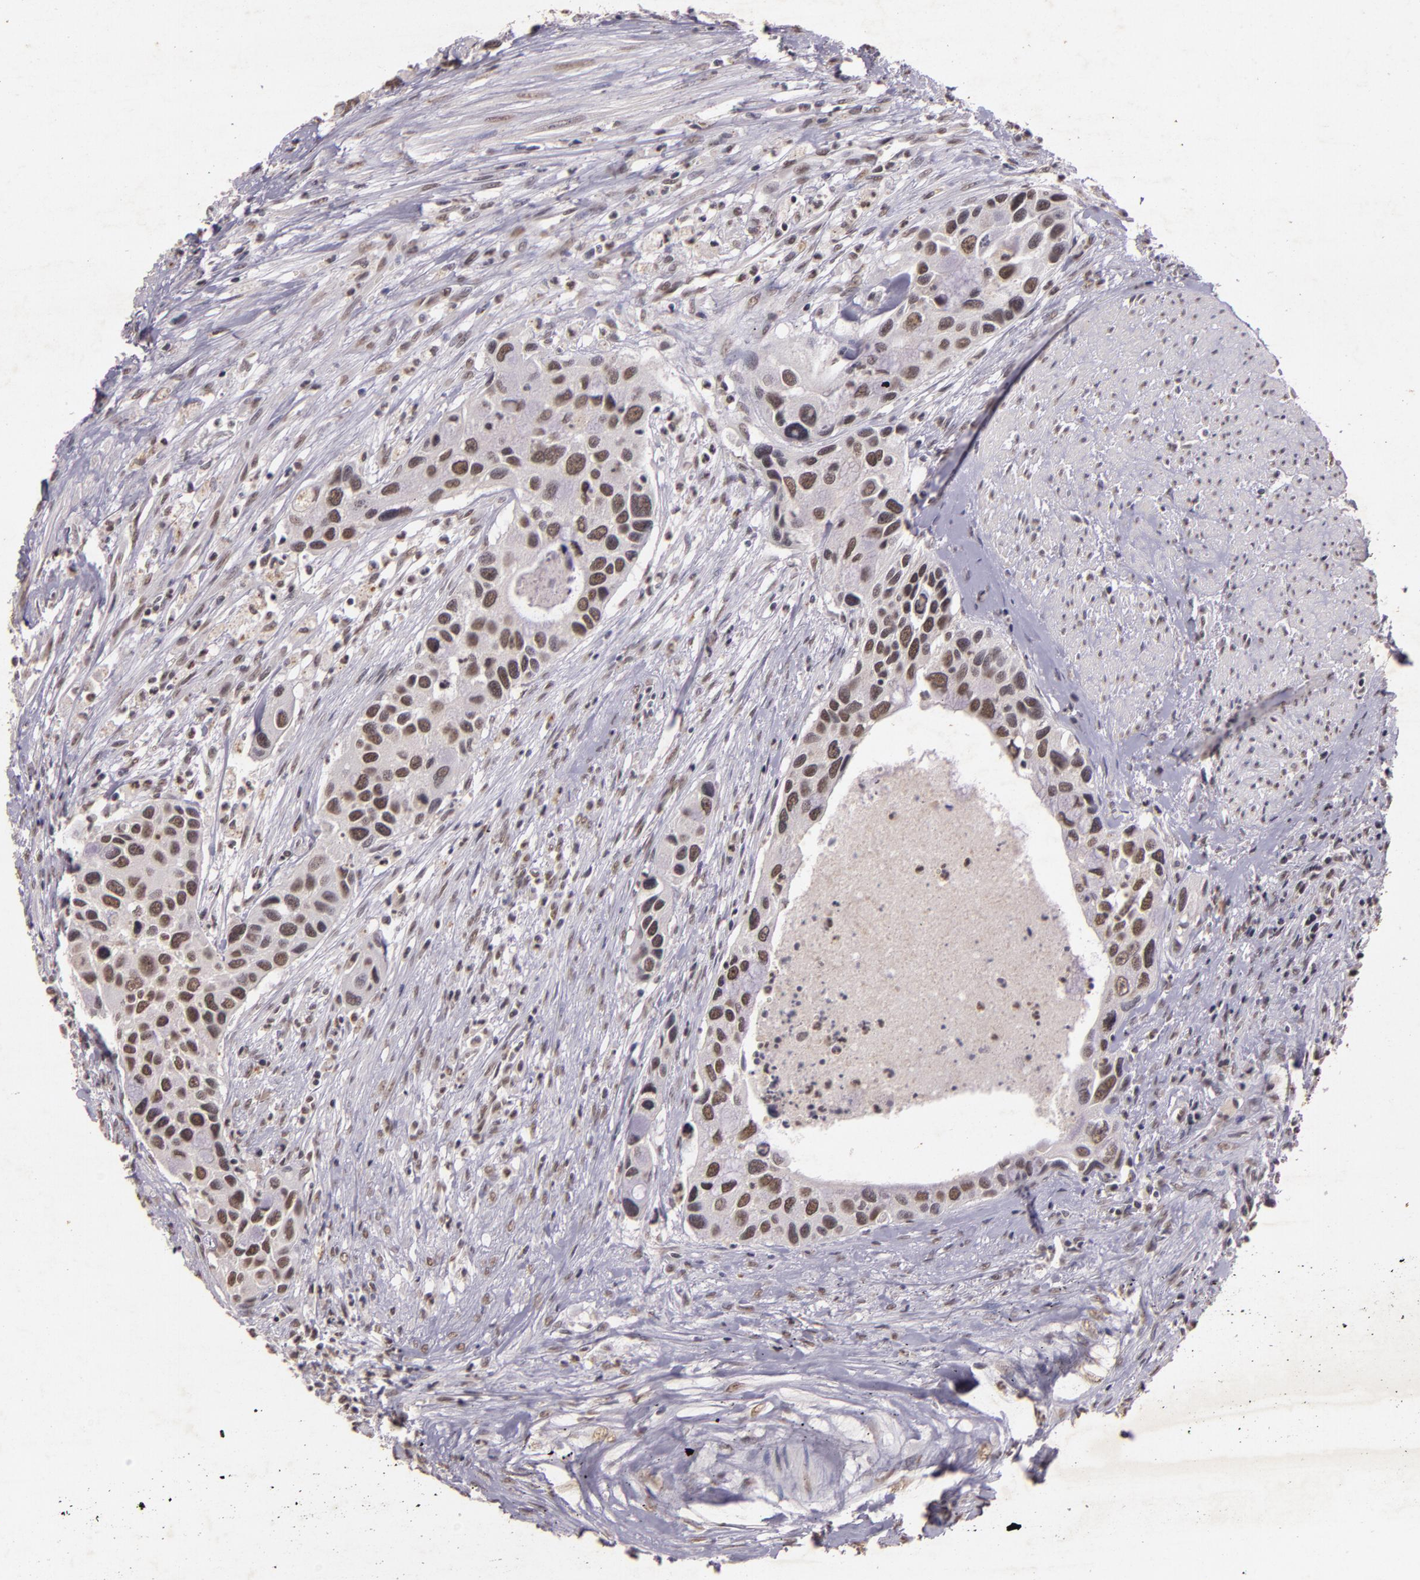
{"staining": {"intensity": "weak", "quantity": "25%-75%", "location": "nuclear"}, "tissue": "urothelial cancer", "cell_type": "Tumor cells", "image_type": "cancer", "snomed": [{"axis": "morphology", "description": "Urothelial carcinoma, High grade"}, {"axis": "topography", "description": "Urinary bladder"}], "caption": "Immunohistochemistry of human high-grade urothelial carcinoma reveals low levels of weak nuclear expression in about 25%-75% of tumor cells.", "gene": "CBX3", "patient": {"sex": "male", "age": 66}}